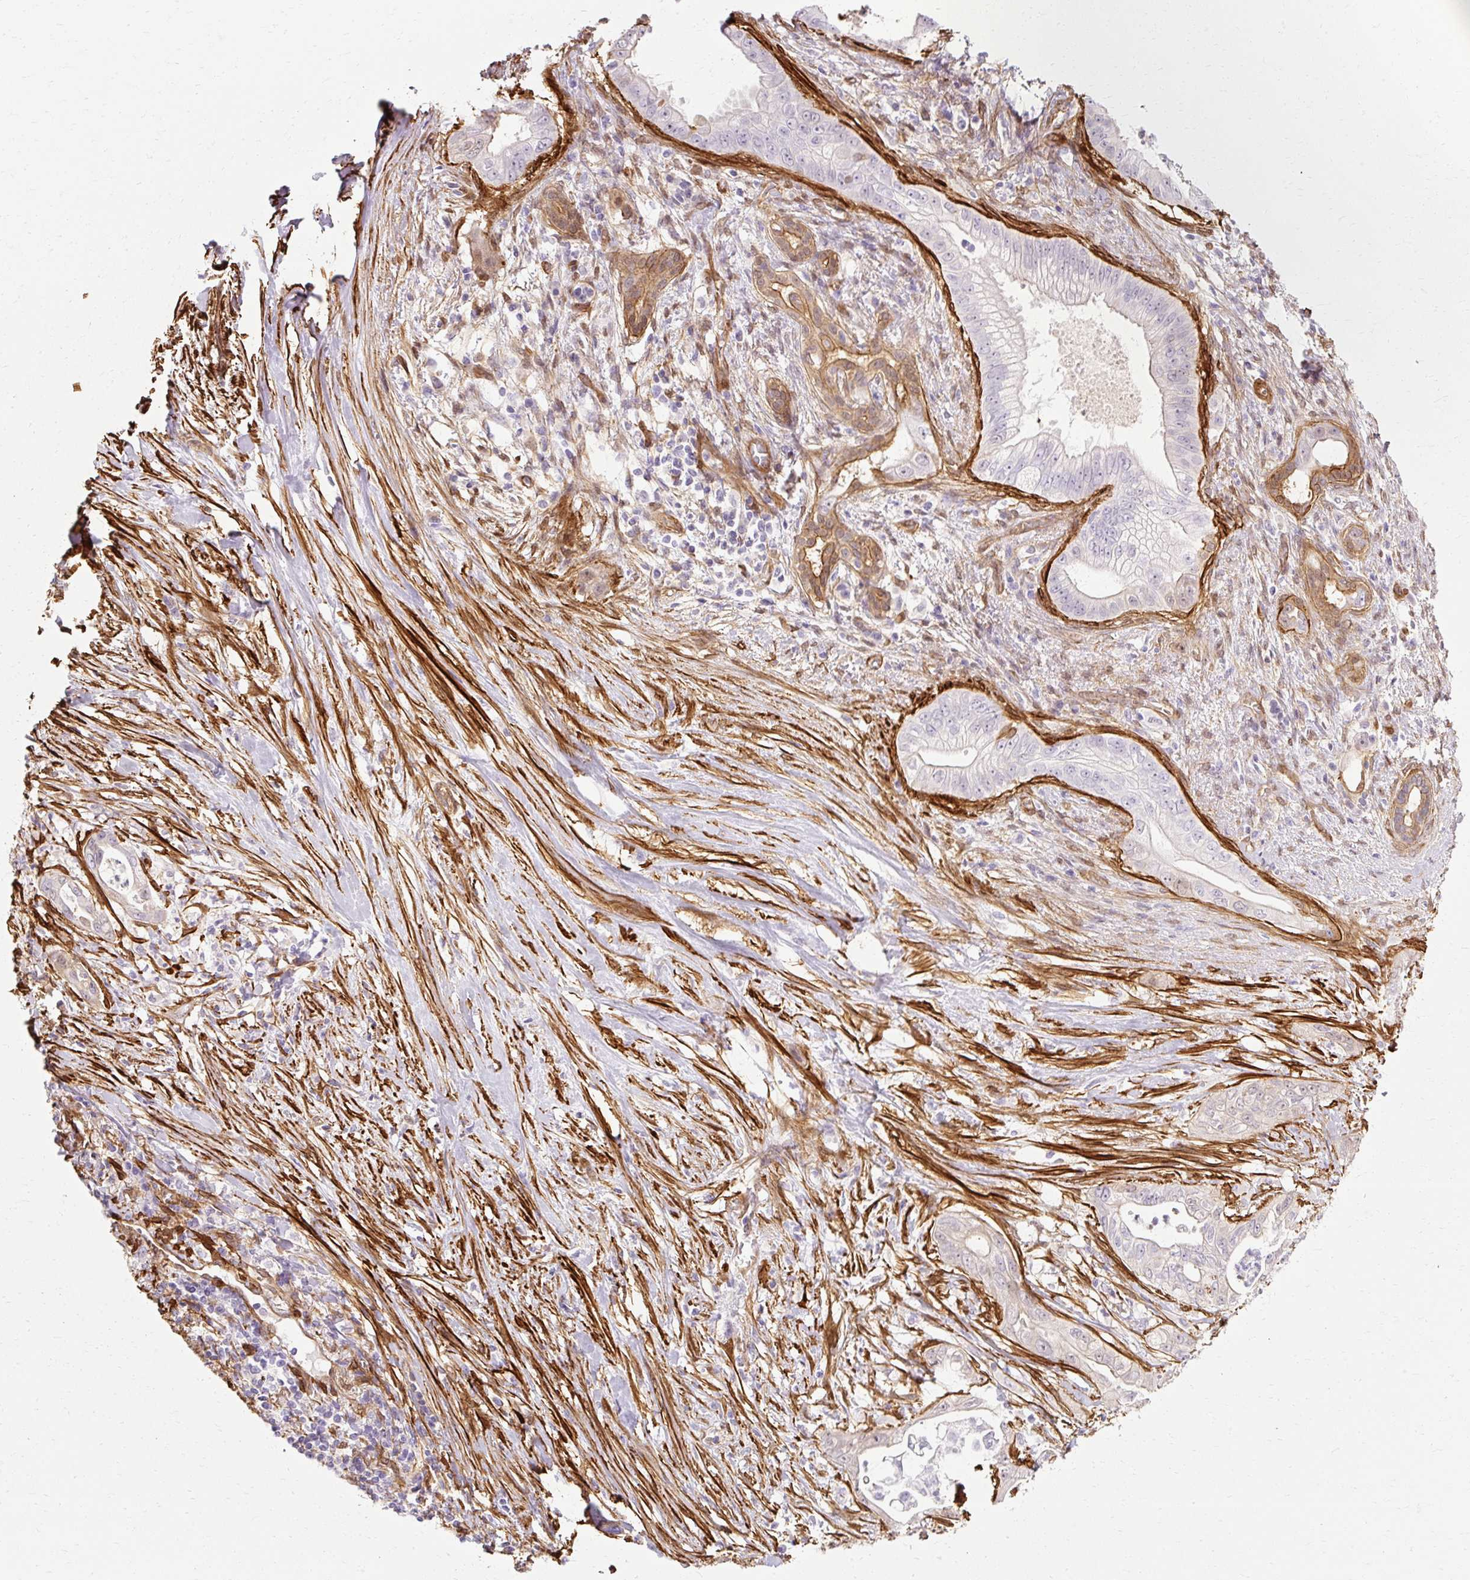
{"staining": {"intensity": "negative", "quantity": "none", "location": "none"}, "tissue": "pancreatic cancer", "cell_type": "Tumor cells", "image_type": "cancer", "snomed": [{"axis": "morphology", "description": "Adenocarcinoma, NOS"}, {"axis": "topography", "description": "Pancreas"}], "caption": "DAB immunohistochemical staining of pancreatic cancer (adenocarcinoma) shows no significant expression in tumor cells. Nuclei are stained in blue.", "gene": "CNN3", "patient": {"sex": "male", "age": 58}}